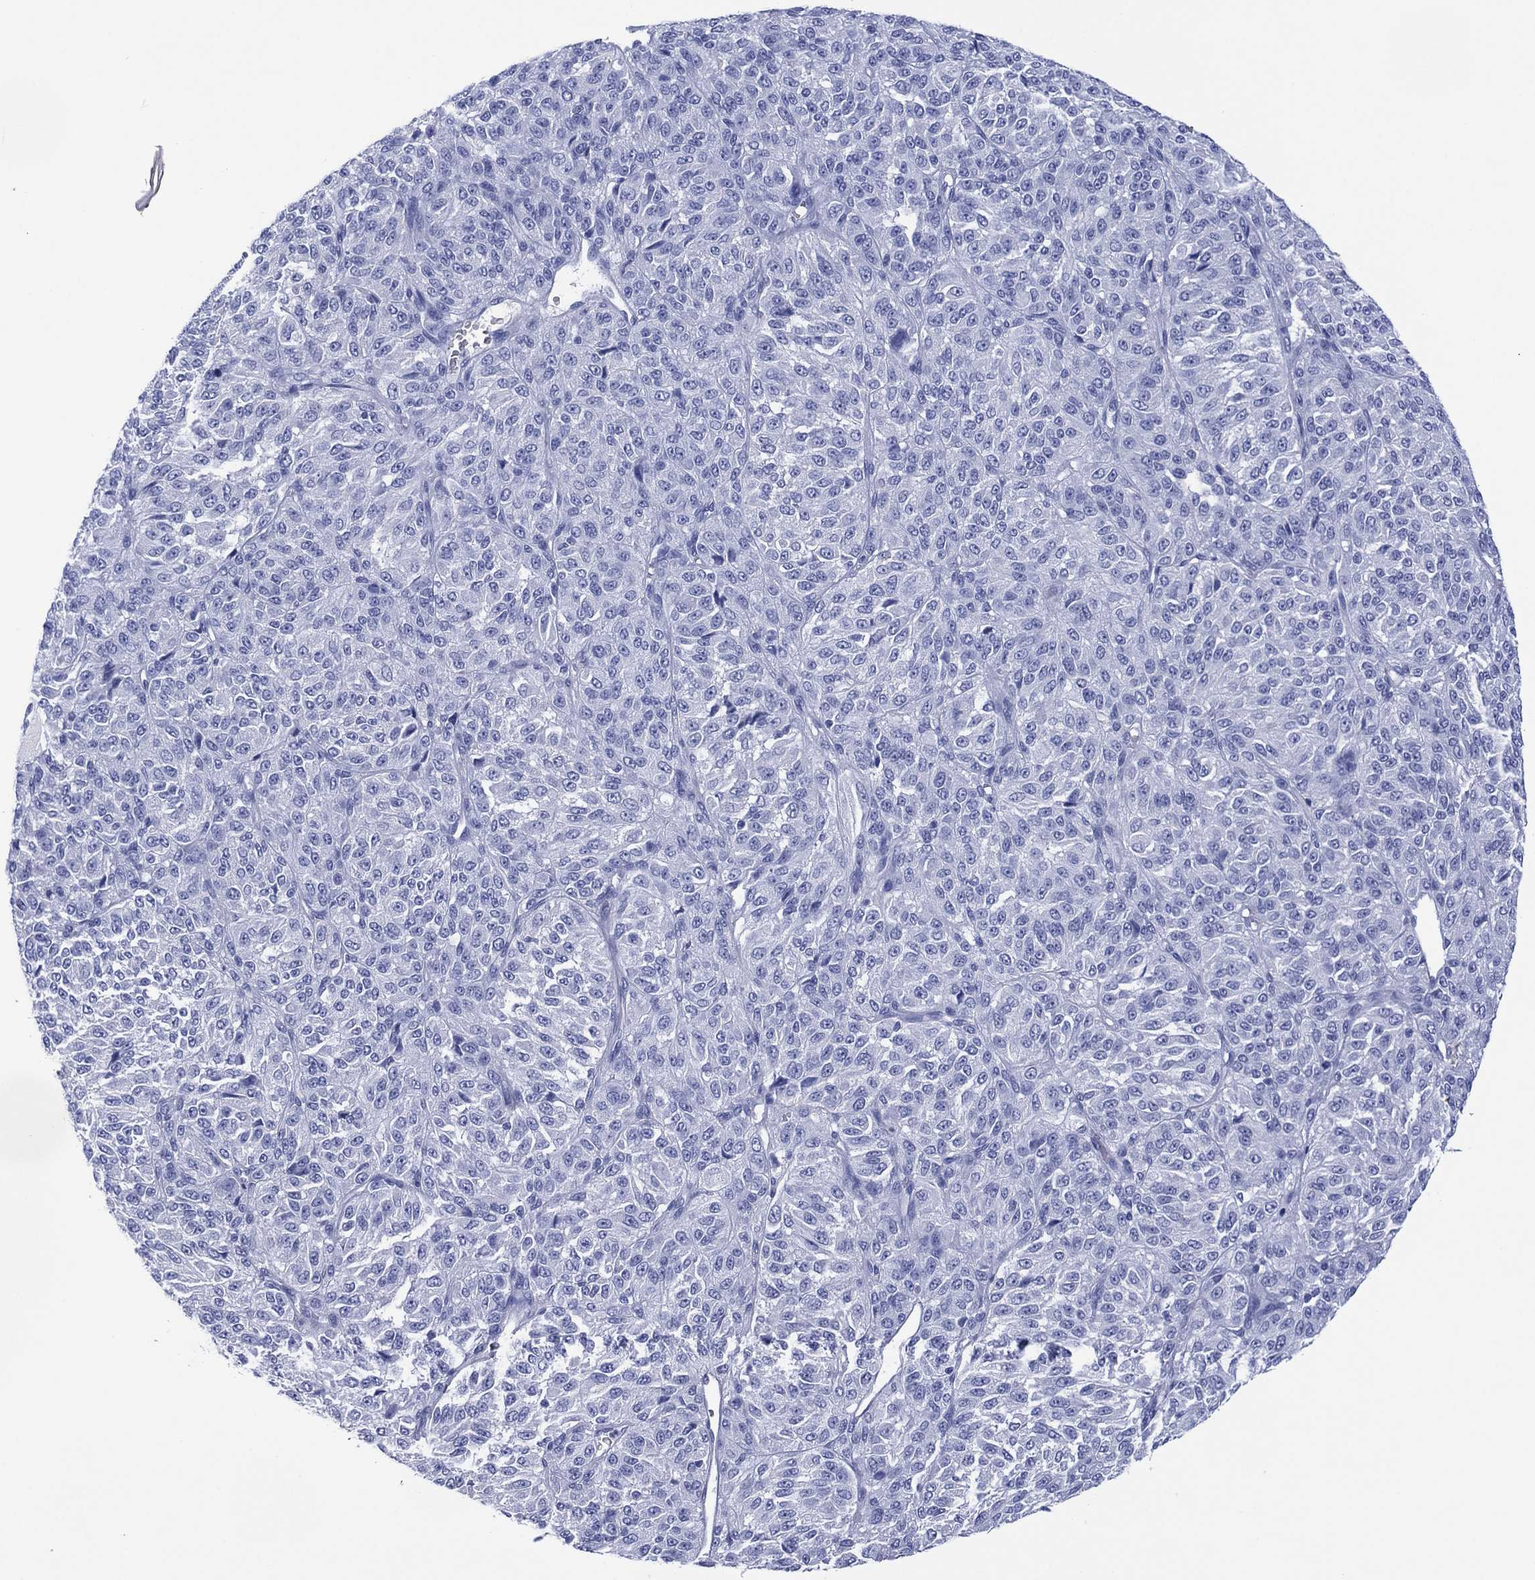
{"staining": {"intensity": "negative", "quantity": "none", "location": "none"}, "tissue": "melanoma", "cell_type": "Tumor cells", "image_type": "cancer", "snomed": [{"axis": "morphology", "description": "Malignant melanoma, Metastatic site"}, {"axis": "topography", "description": "Brain"}], "caption": "Tumor cells show no significant staining in melanoma.", "gene": "DSG1", "patient": {"sex": "female", "age": 56}}